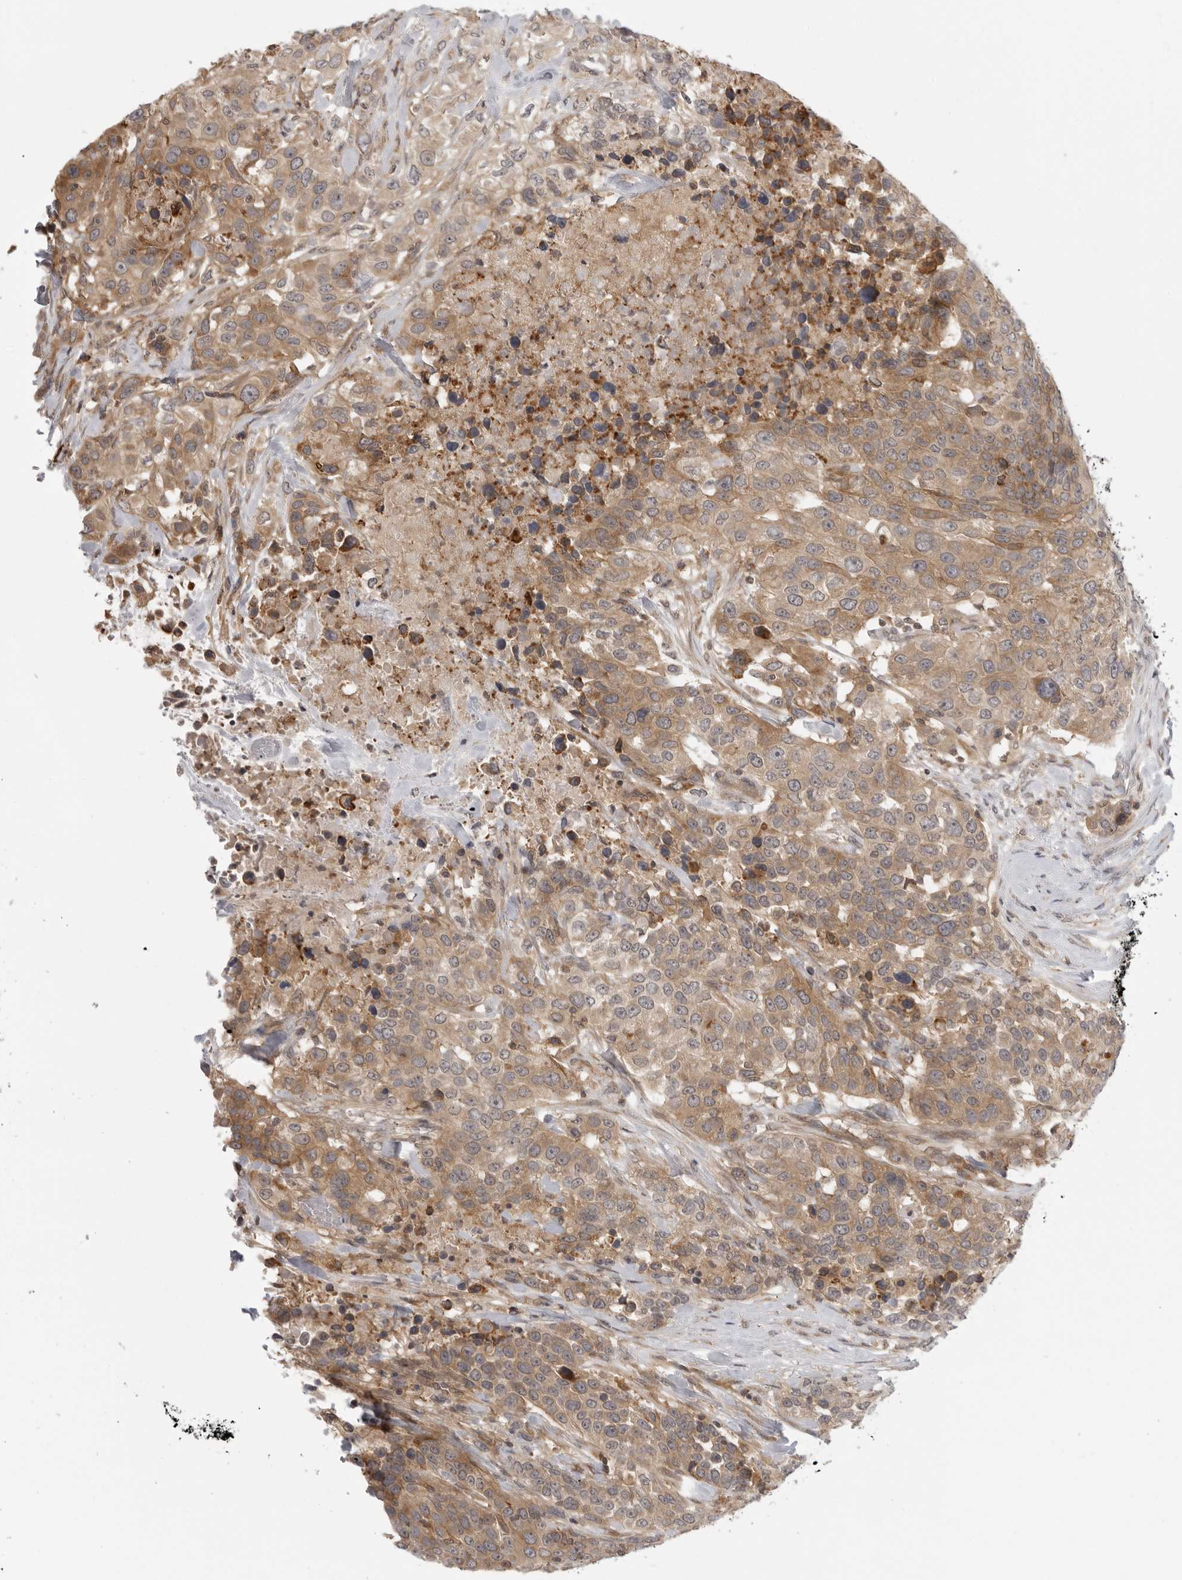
{"staining": {"intensity": "moderate", "quantity": ">75%", "location": "cytoplasmic/membranous"}, "tissue": "urothelial cancer", "cell_type": "Tumor cells", "image_type": "cancer", "snomed": [{"axis": "morphology", "description": "Urothelial carcinoma, High grade"}, {"axis": "topography", "description": "Urinary bladder"}], "caption": "This photomicrograph displays urothelial carcinoma (high-grade) stained with IHC to label a protein in brown. The cytoplasmic/membranous of tumor cells show moderate positivity for the protein. Nuclei are counter-stained blue.", "gene": "PRRC2A", "patient": {"sex": "female", "age": 80}}